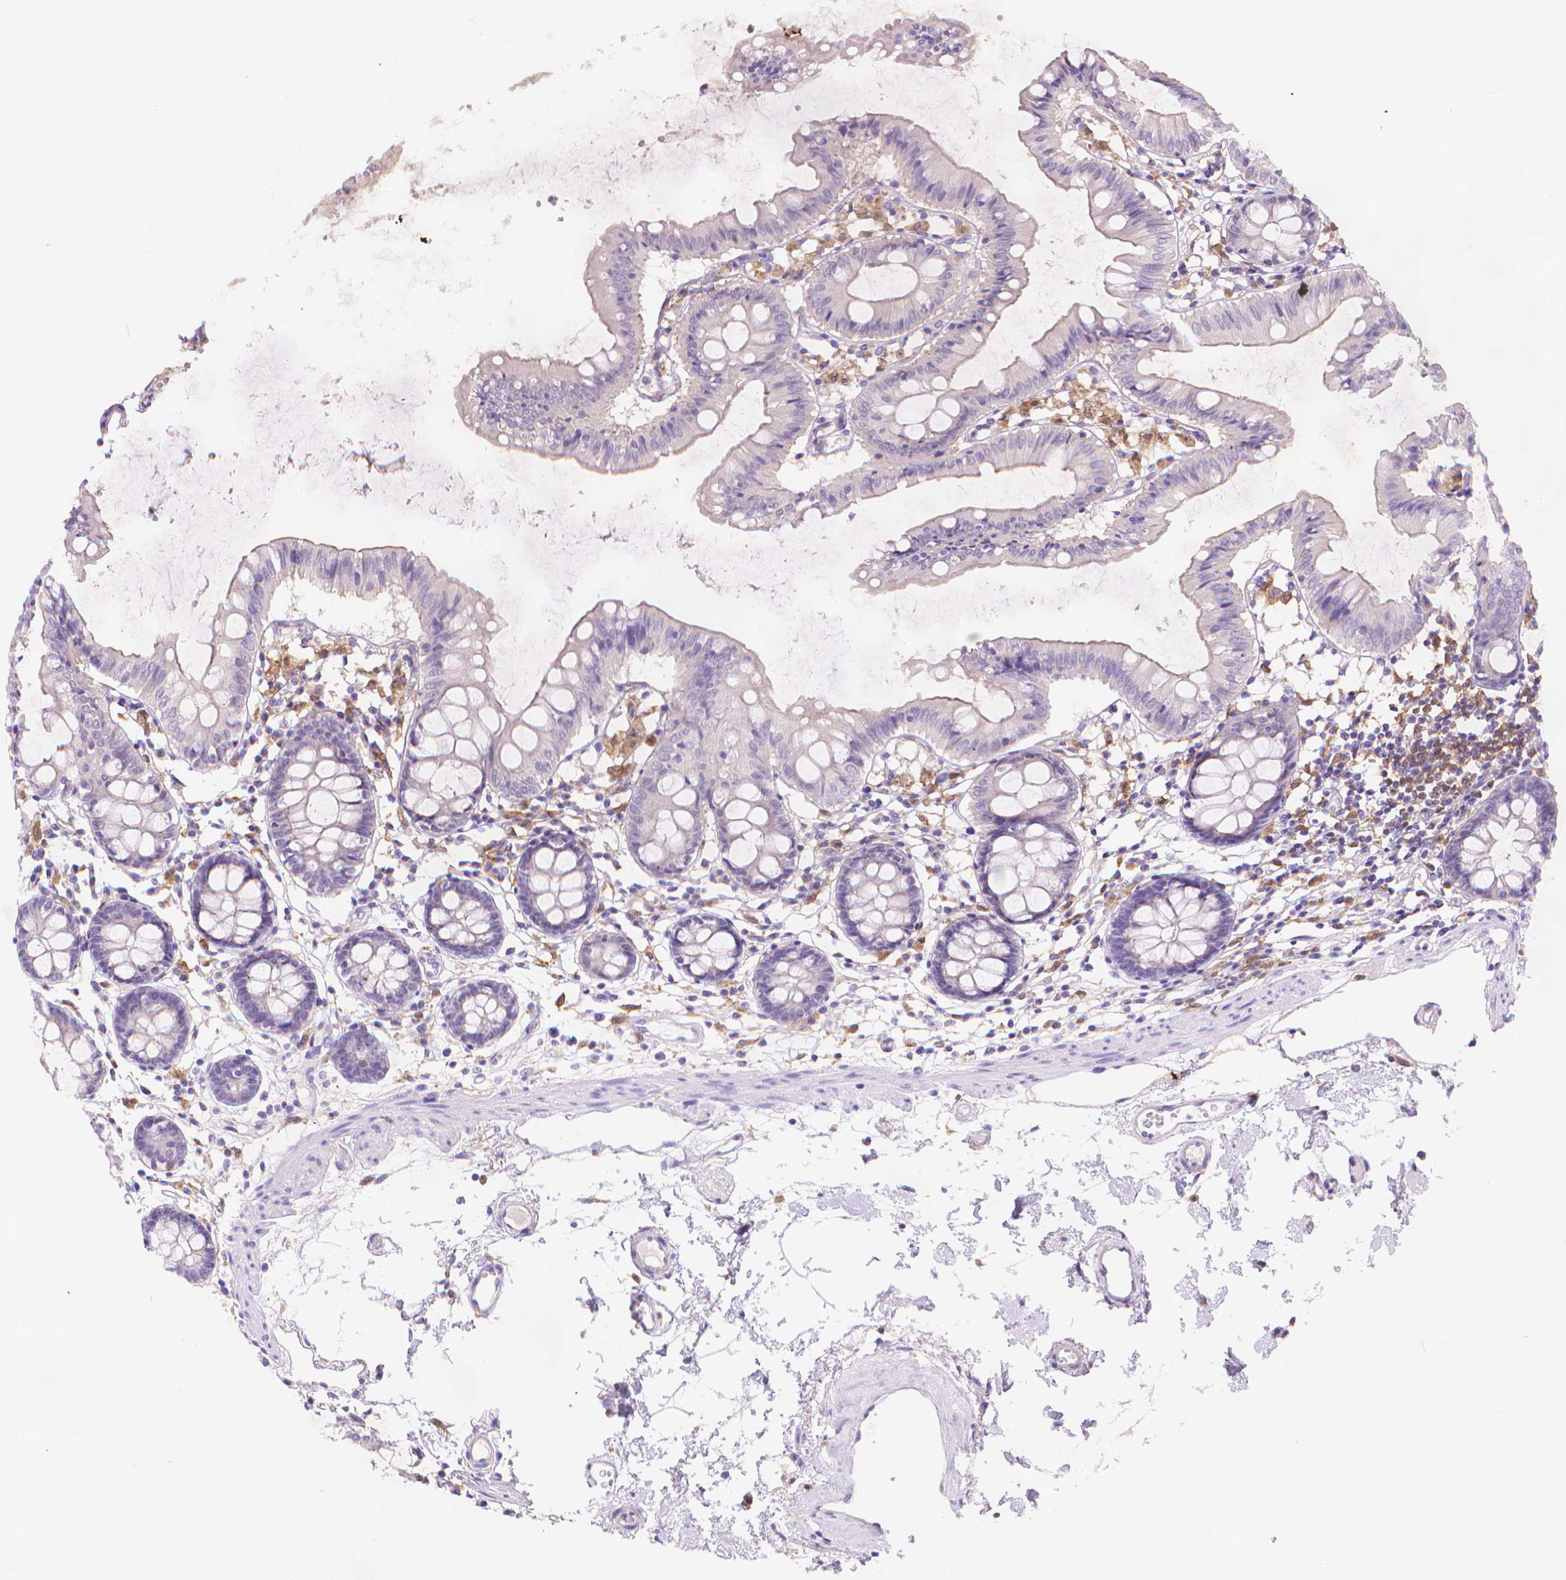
{"staining": {"intensity": "negative", "quantity": "none", "location": "none"}, "tissue": "colon", "cell_type": "Endothelial cells", "image_type": "normal", "snomed": [{"axis": "morphology", "description": "Normal tissue, NOS"}, {"axis": "topography", "description": "Colon"}], "caption": "This is a micrograph of immunohistochemistry (IHC) staining of normal colon, which shows no positivity in endothelial cells.", "gene": "FGD2", "patient": {"sex": "female", "age": 84}}